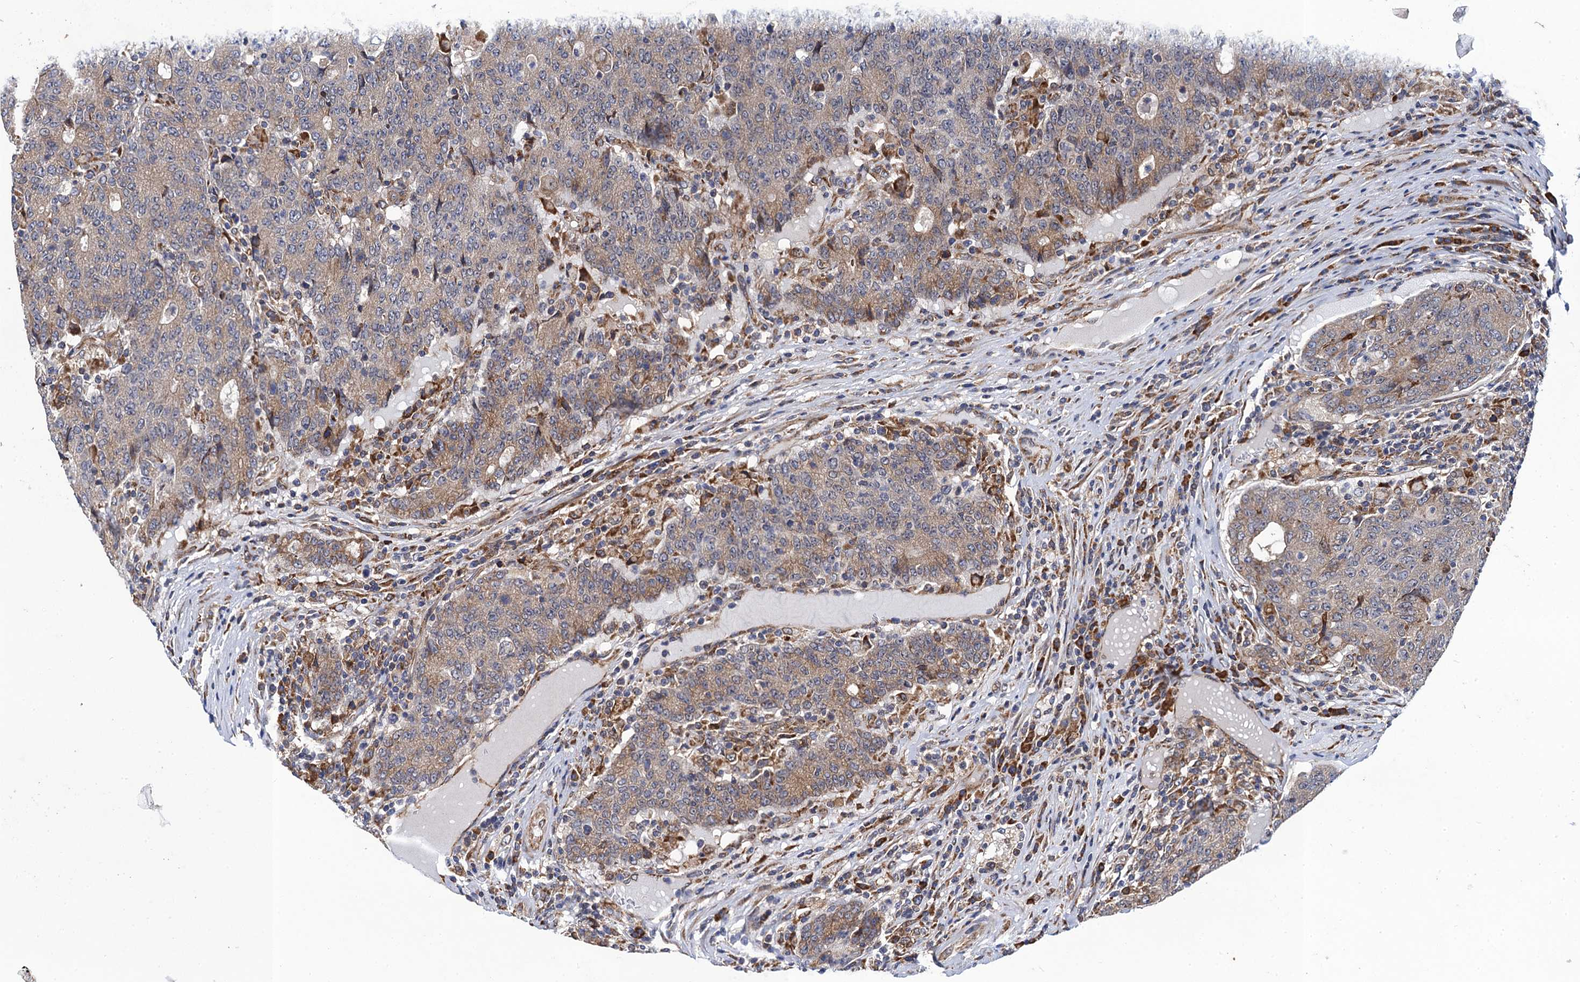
{"staining": {"intensity": "moderate", "quantity": ">75%", "location": "cytoplasmic/membranous"}, "tissue": "colorectal cancer", "cell_type": "Tumor cells", "image_type": "cancer", "snomed": [{"axis": "morphology", "description": "Adenocarcinoma, NOS"}, {"axis": "topography", "description": "Colon"}], "caption": "Immunohistochemistry (IHC) staining of adenocarcinoma (colorectal), which exhibits medium levels of moderate cytoplasmic/membranous positivity in about >75% of tumor cells indicating moderate cytoplasmic/membranous protein staining. The staining was performed using DAB (brown) for protein detection and nuclei were counterstained in hematoxylin (blue).", "gene": "PGLS", "patient": {"sex": "female", "age": 75}}